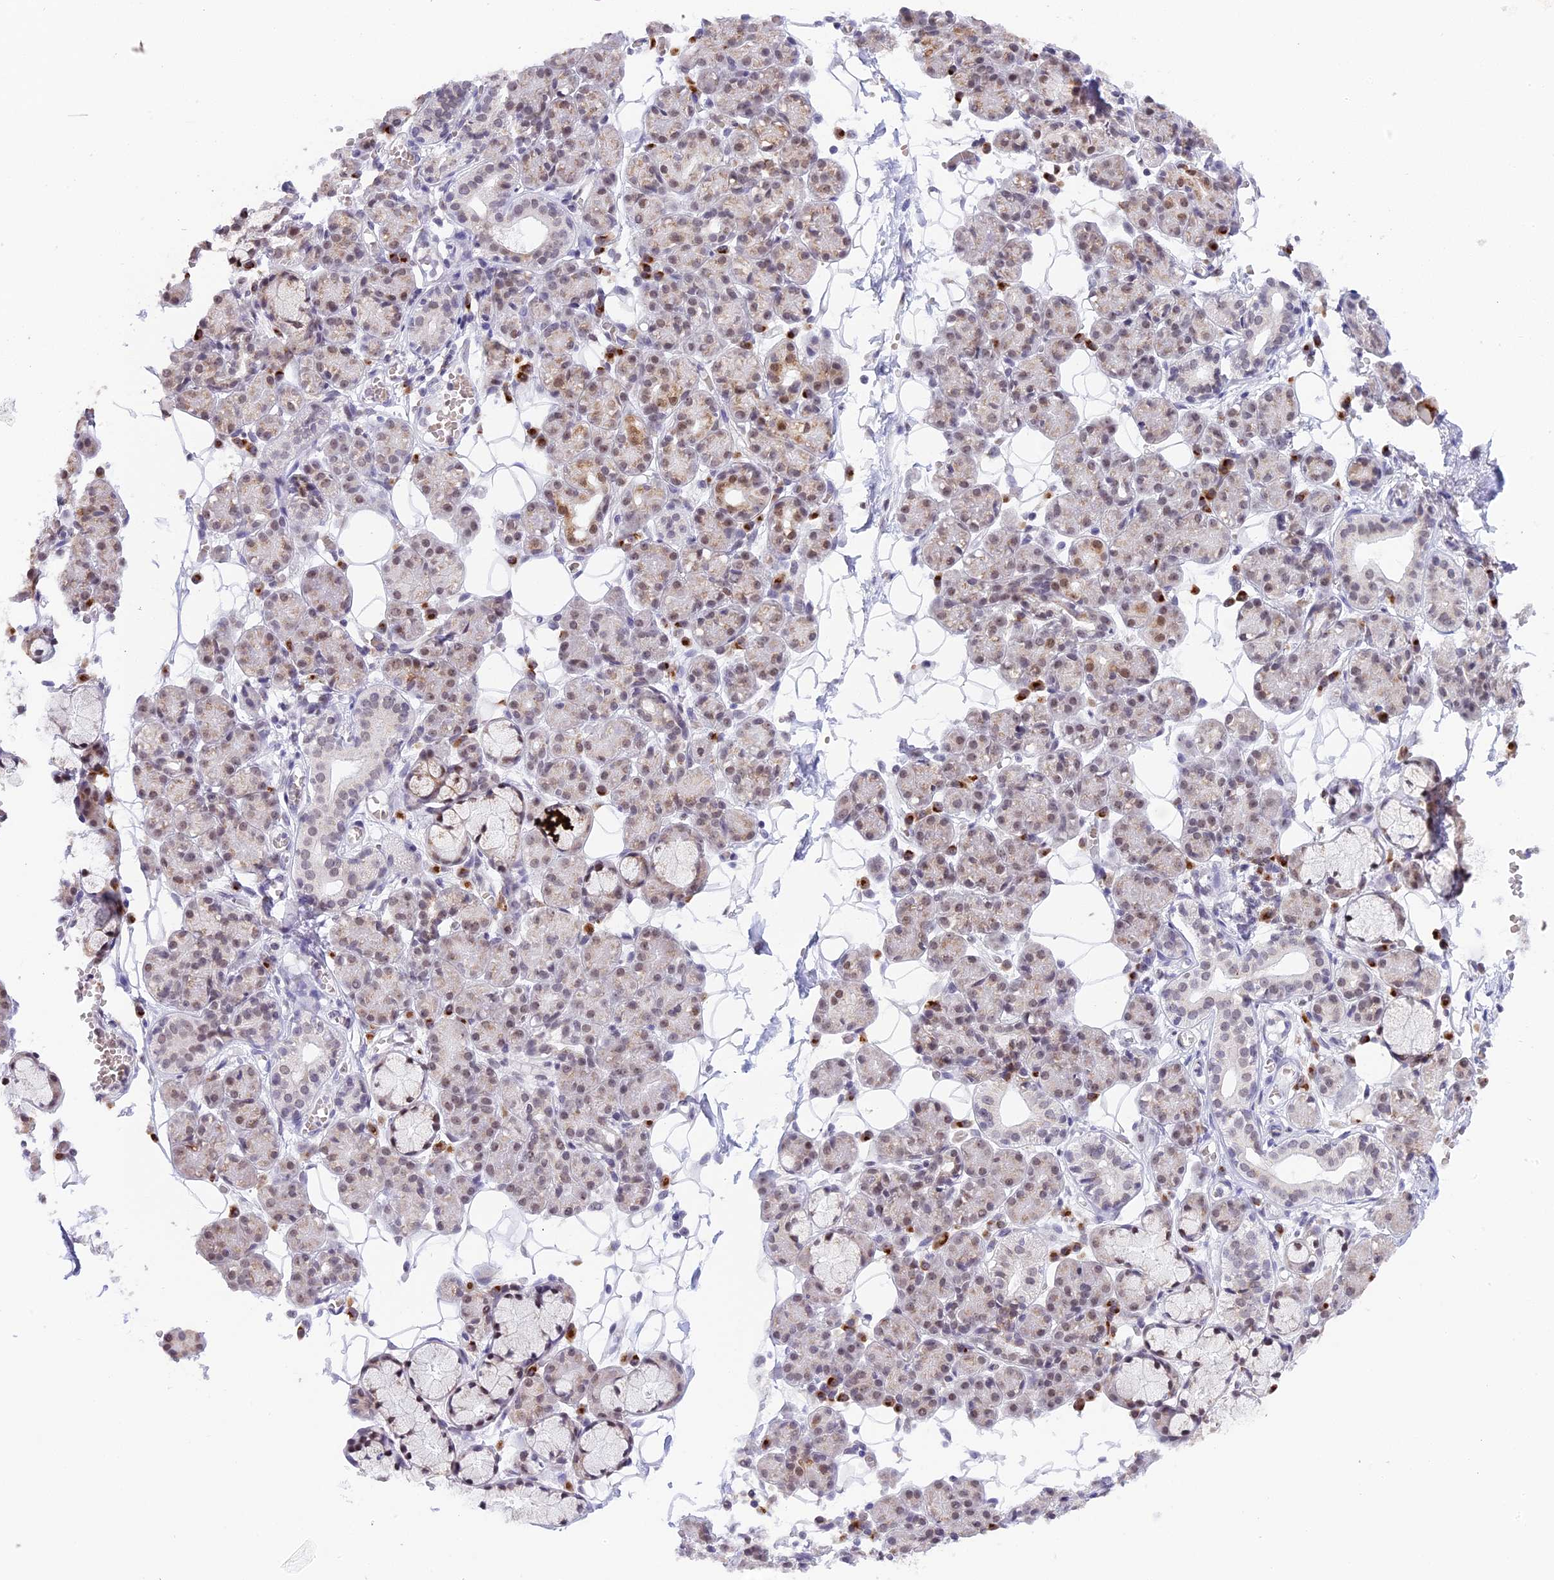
{"staining": {"intensity": "moderate", "quantity": "<25%", "location": "cytoplasmic/membranous,nuclear"}, "tissue": "salivary gland", "cell_type": "Glandular cells", "image_type": "normal", "snomed": [{"axis": "morphology", "description": "Normal tissue, NOS"}, {"axis": "topography", "description": "Salivary gland"}], "caption": "Human salivary gland stained for a protein (brown) exhibits moderate cytoplasmic/membranous,nuclear positive positivity in about <25% of glandular cells.", "gene": "HEATR5B", "patient": {"sex": "male", "age": 63}}